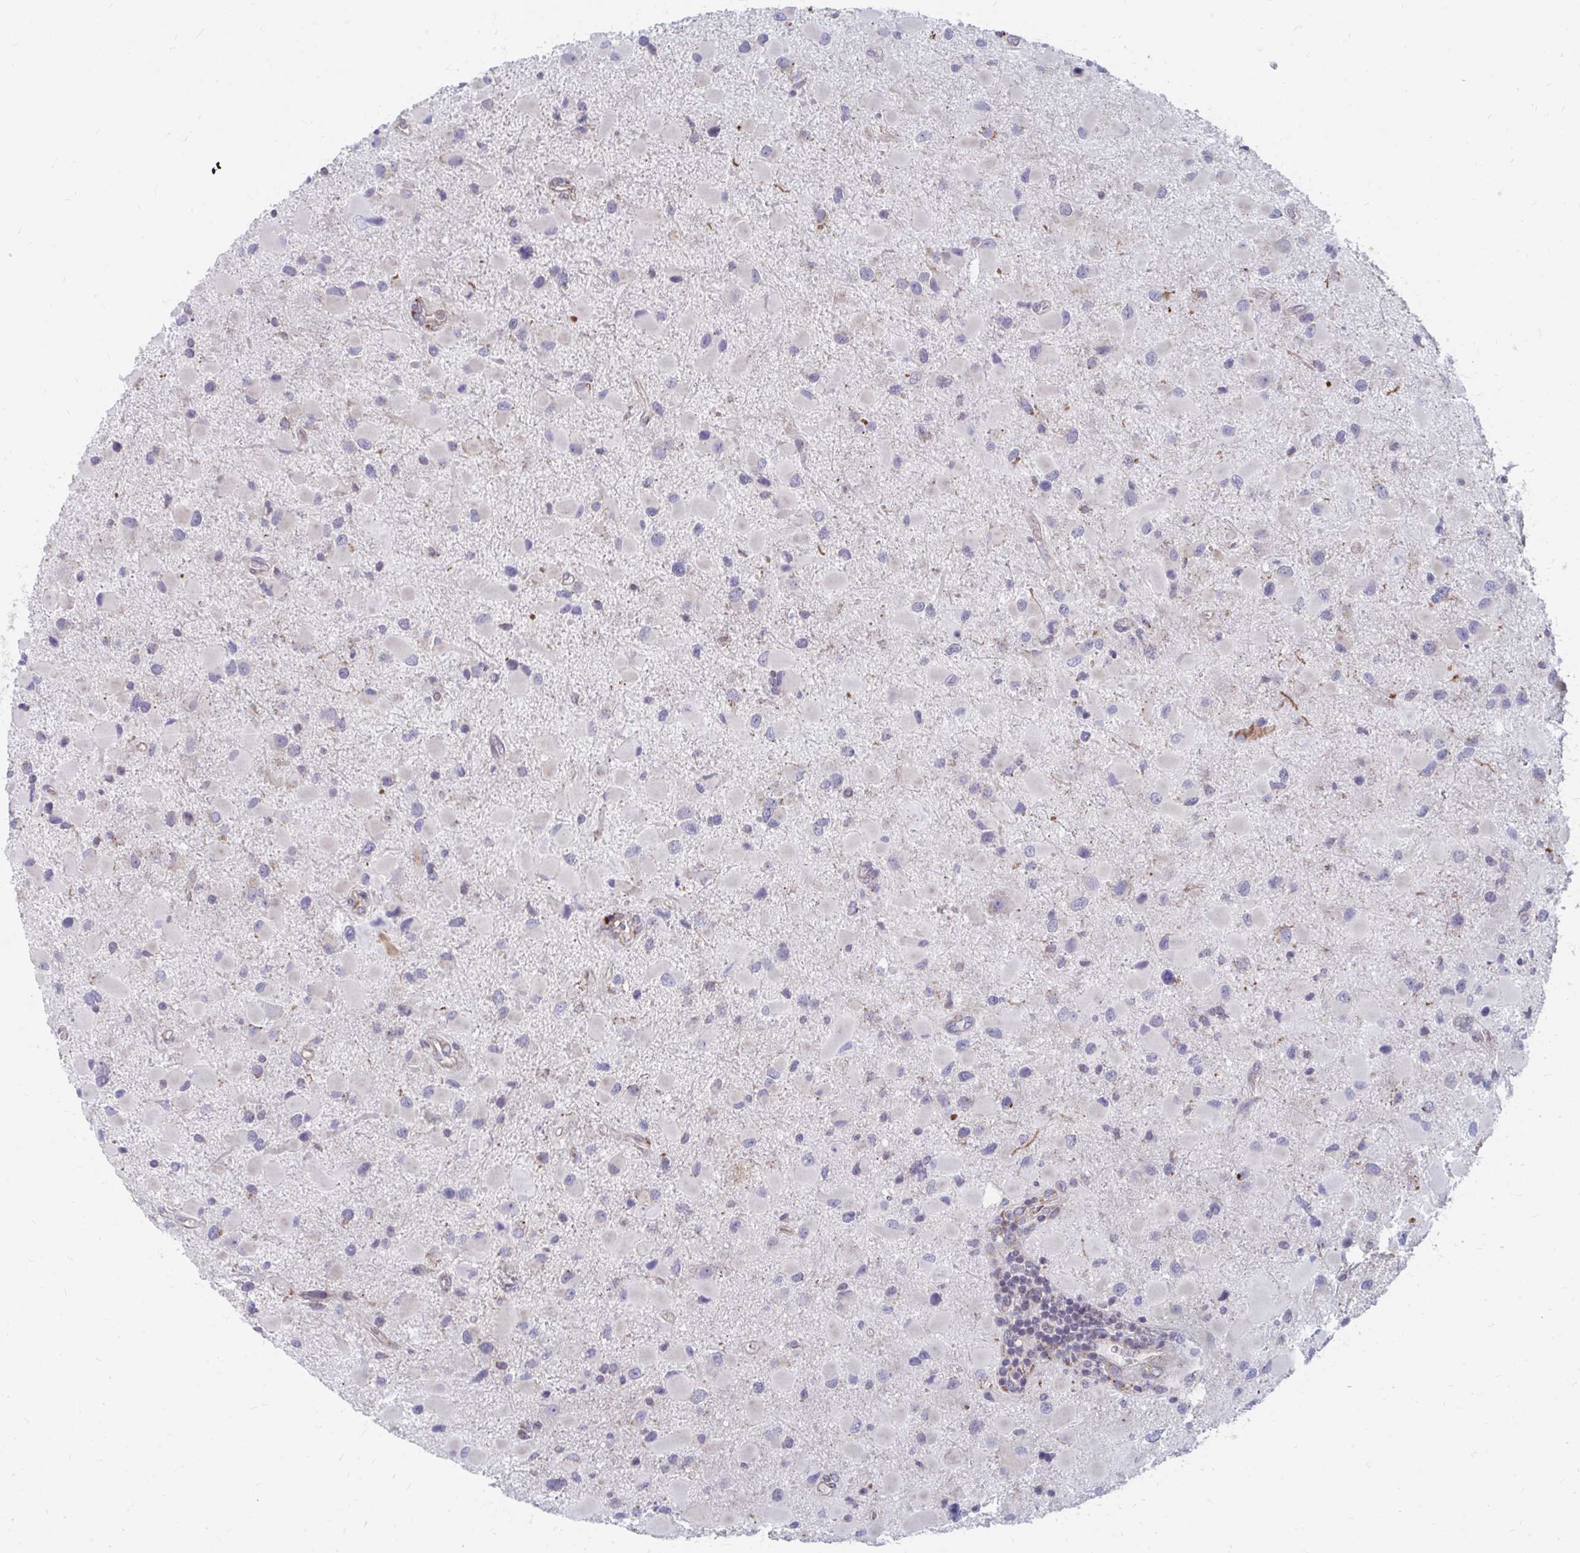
{"staining": {"intensity": "negative", "quantity": "none", "location": "none"}, "tissue": "glioma", "cell_type": "Tumor cells", "image_type": "cancer", "snomed": [{"axis": "morphology", "description": "Glioma, malignant, Low grade"}, {"axis": "topography", "description": "Brain"}], "caption": "This is a histopathology image of IHC staining of malignant glioma (low-grade), which shows no staining in tumor cells.", "gene": "PABIR3", "patient": {"sex": "female", "age": 32}}